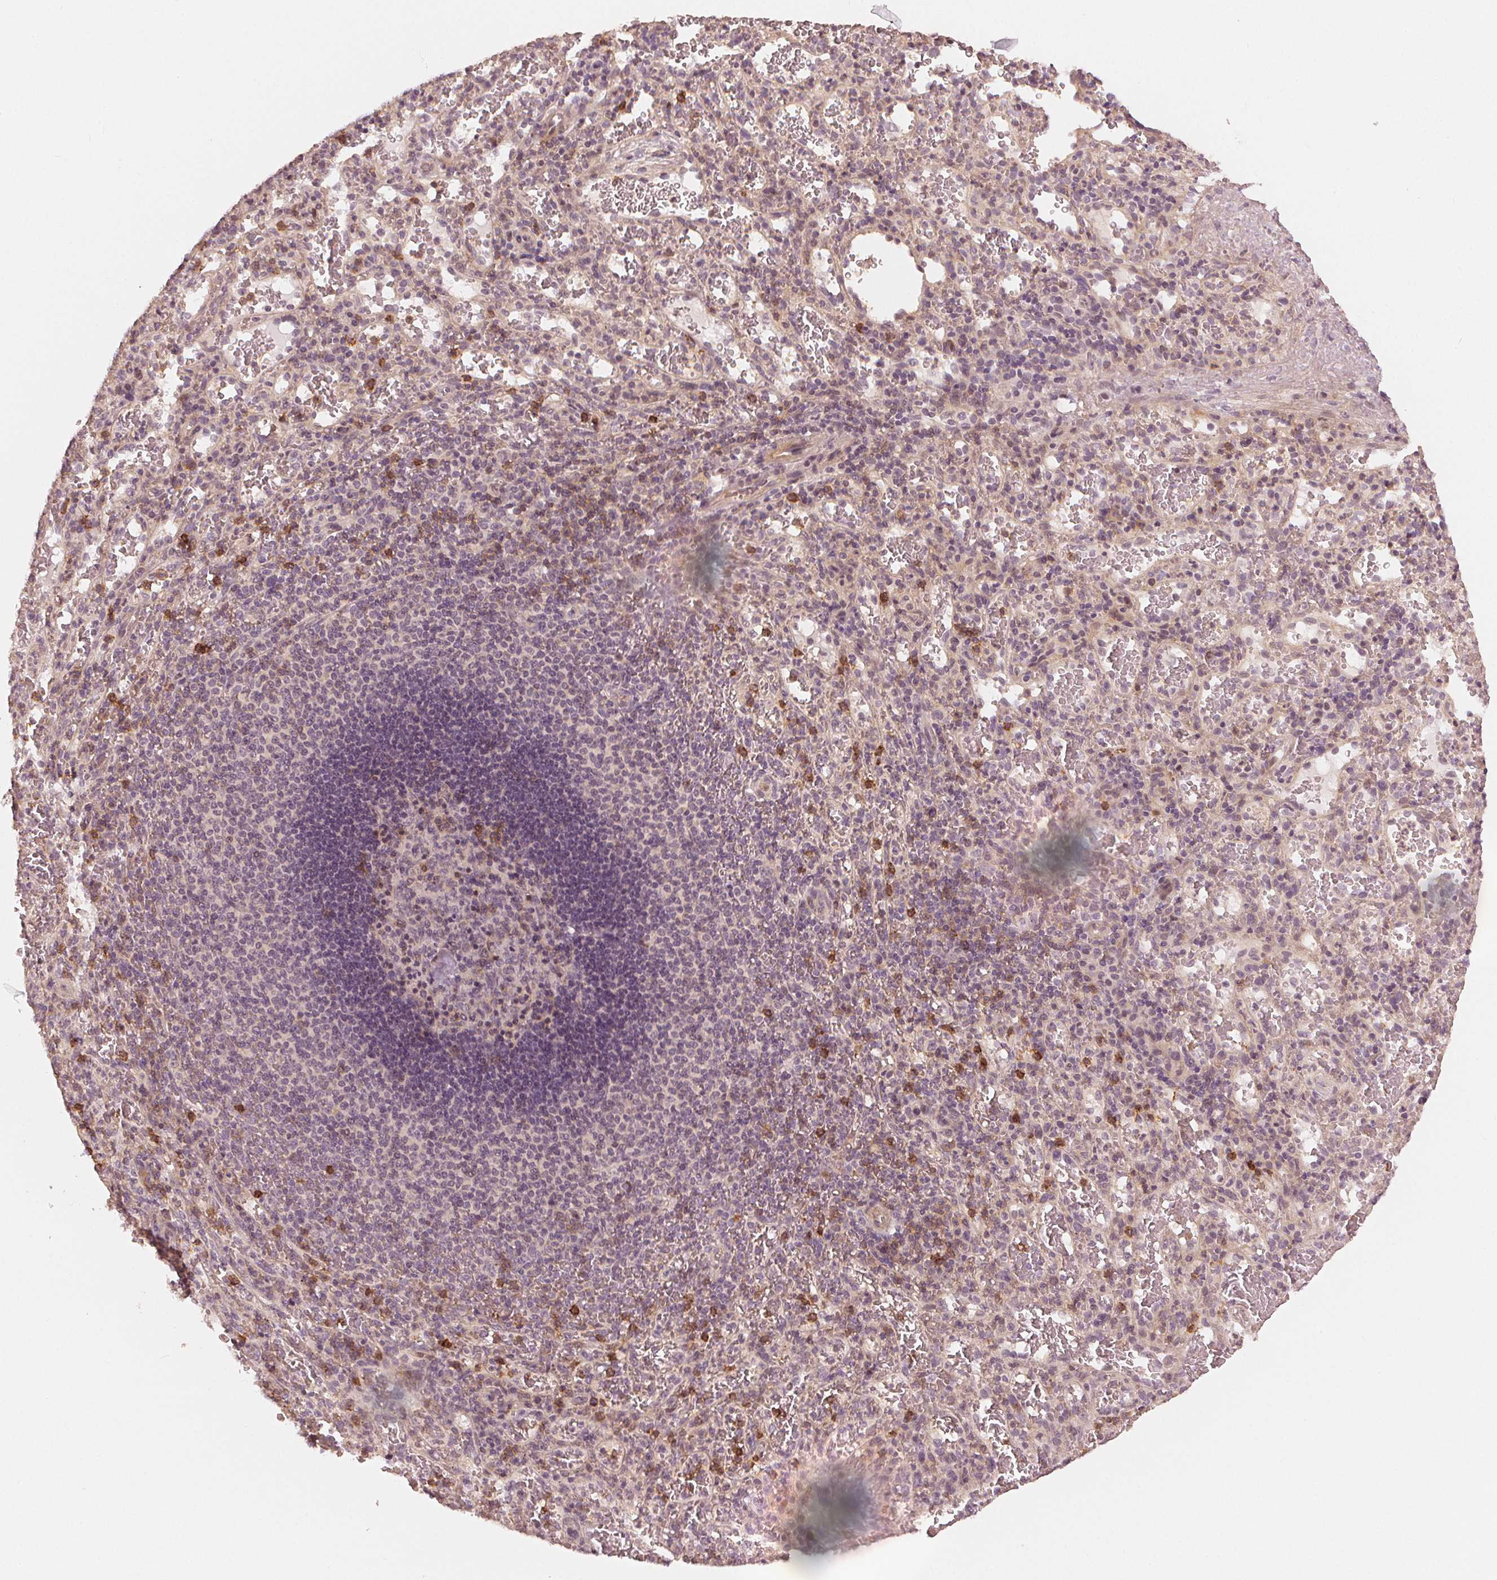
{"staining": {"intensity": "moderate", "quantity": "<25%", "location": "cytoplasmic/membranous"}, "tissue": "spleen", "cell_type": "Cells in red pulp", "image_type": "normal", "snomed": [{"axis": "morphology", "description": "Normal tissue, NOS"}, {"axis": "topography", "description": "Spleen"}], "caption": "A high-resolution histopathology image shows immunohistochemistry staining of benign spleen, which exhibits moderate cytoplasmic/membranous expression in about <25% of cells in red pulp.", "gene": "SLC34A1", "patient": {"sex": "male", "age": 57}}